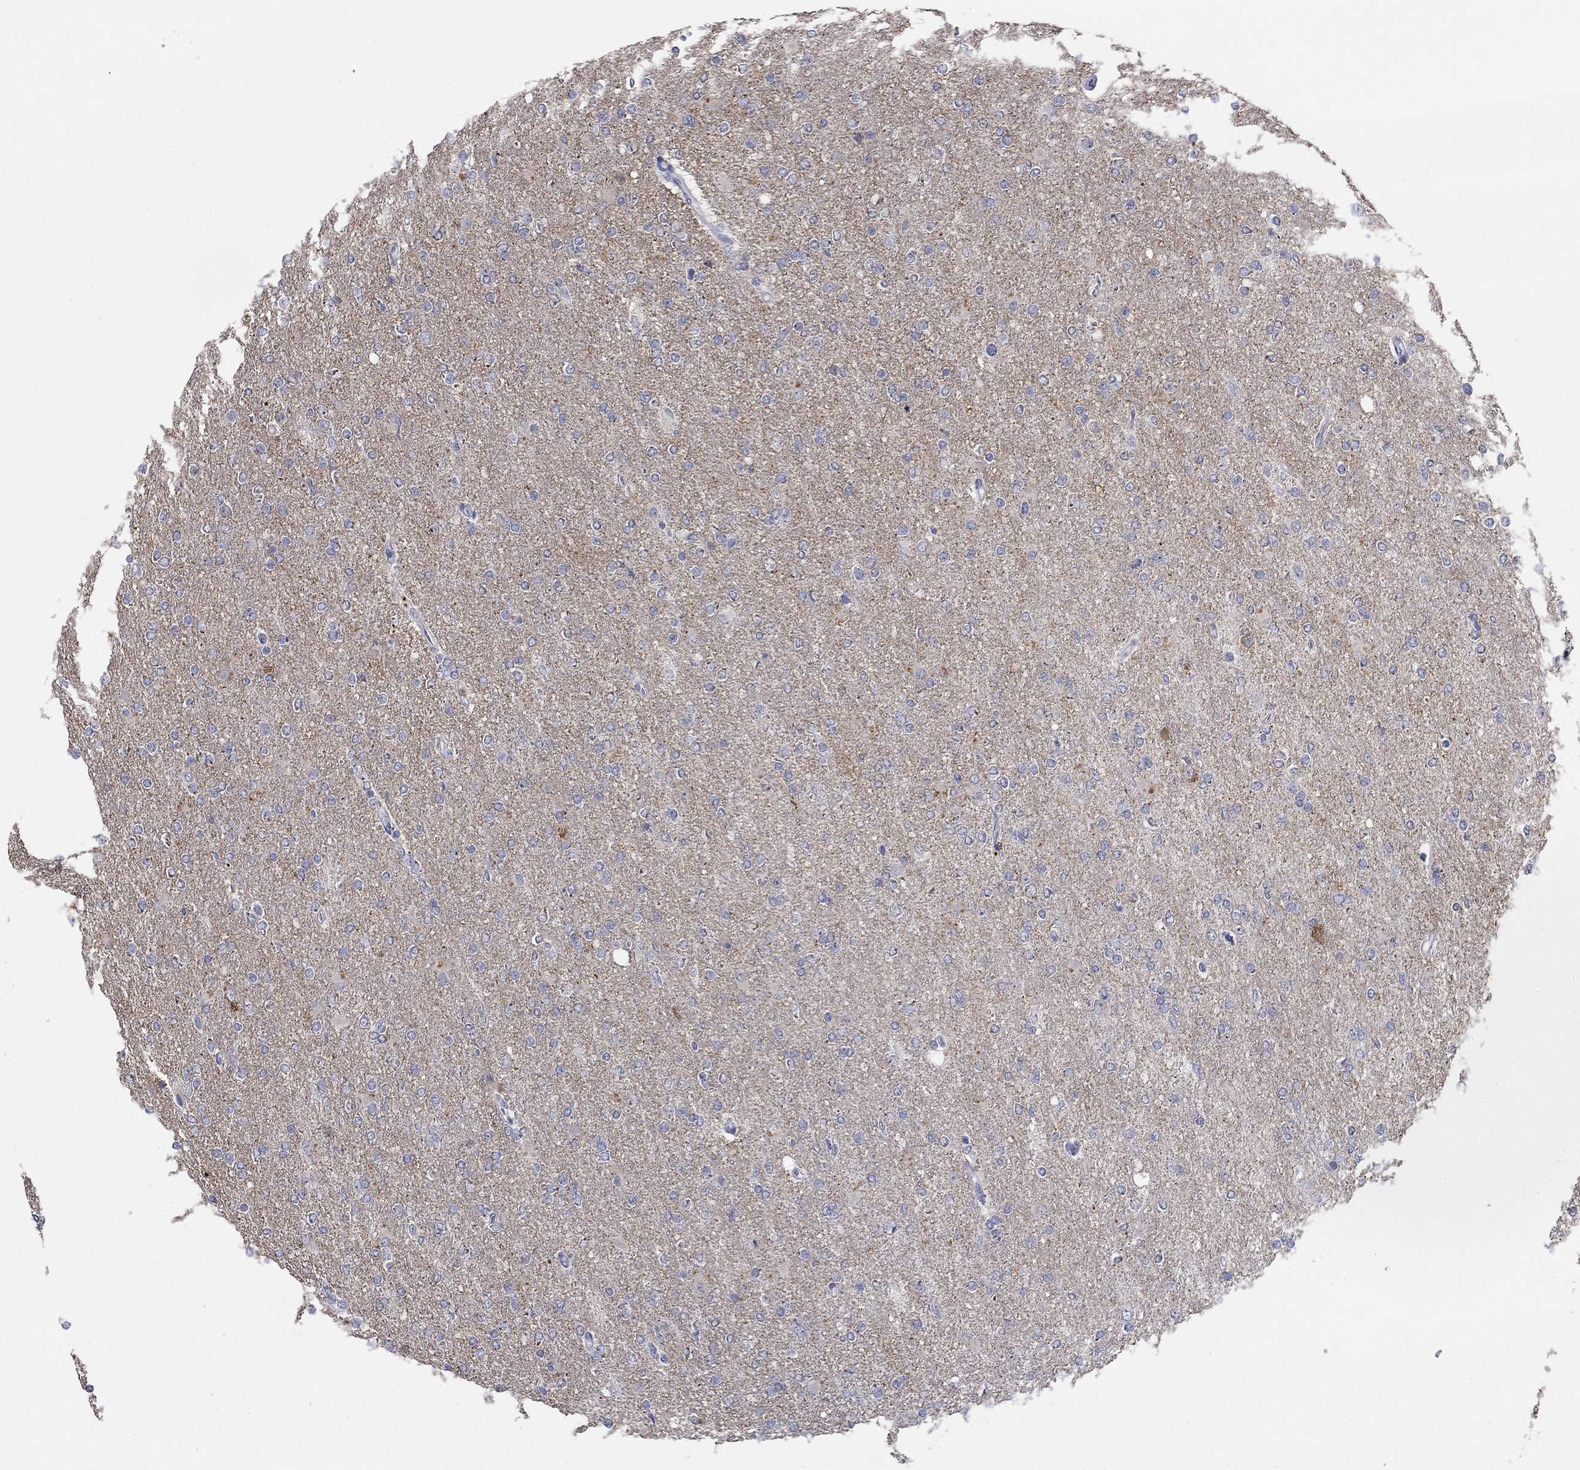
{"staining": {"intensity": "negative", "quantity": "none", "location": "none"}, "tissue": "glioma", "cell_type": "Tumor cells", "image_type": "cancer", "snomed": [{"axis": "morphology", "description": "Glioma, malignant, High grade"}, {"axis": "topography", "description": "Cerebral cortex"}], "caption": "Tumor cells are negative for protein expression in human malignant glioma (high-grade). Brightfield microscopy of immunohistochemistry stained with DAB (3,3'-diaminobenzidine) (brown) and hematoxylin (blue), captured at high magnification.", "gene": "ATP6V1G2", "patient": {"sex": "male", "age": 70}}